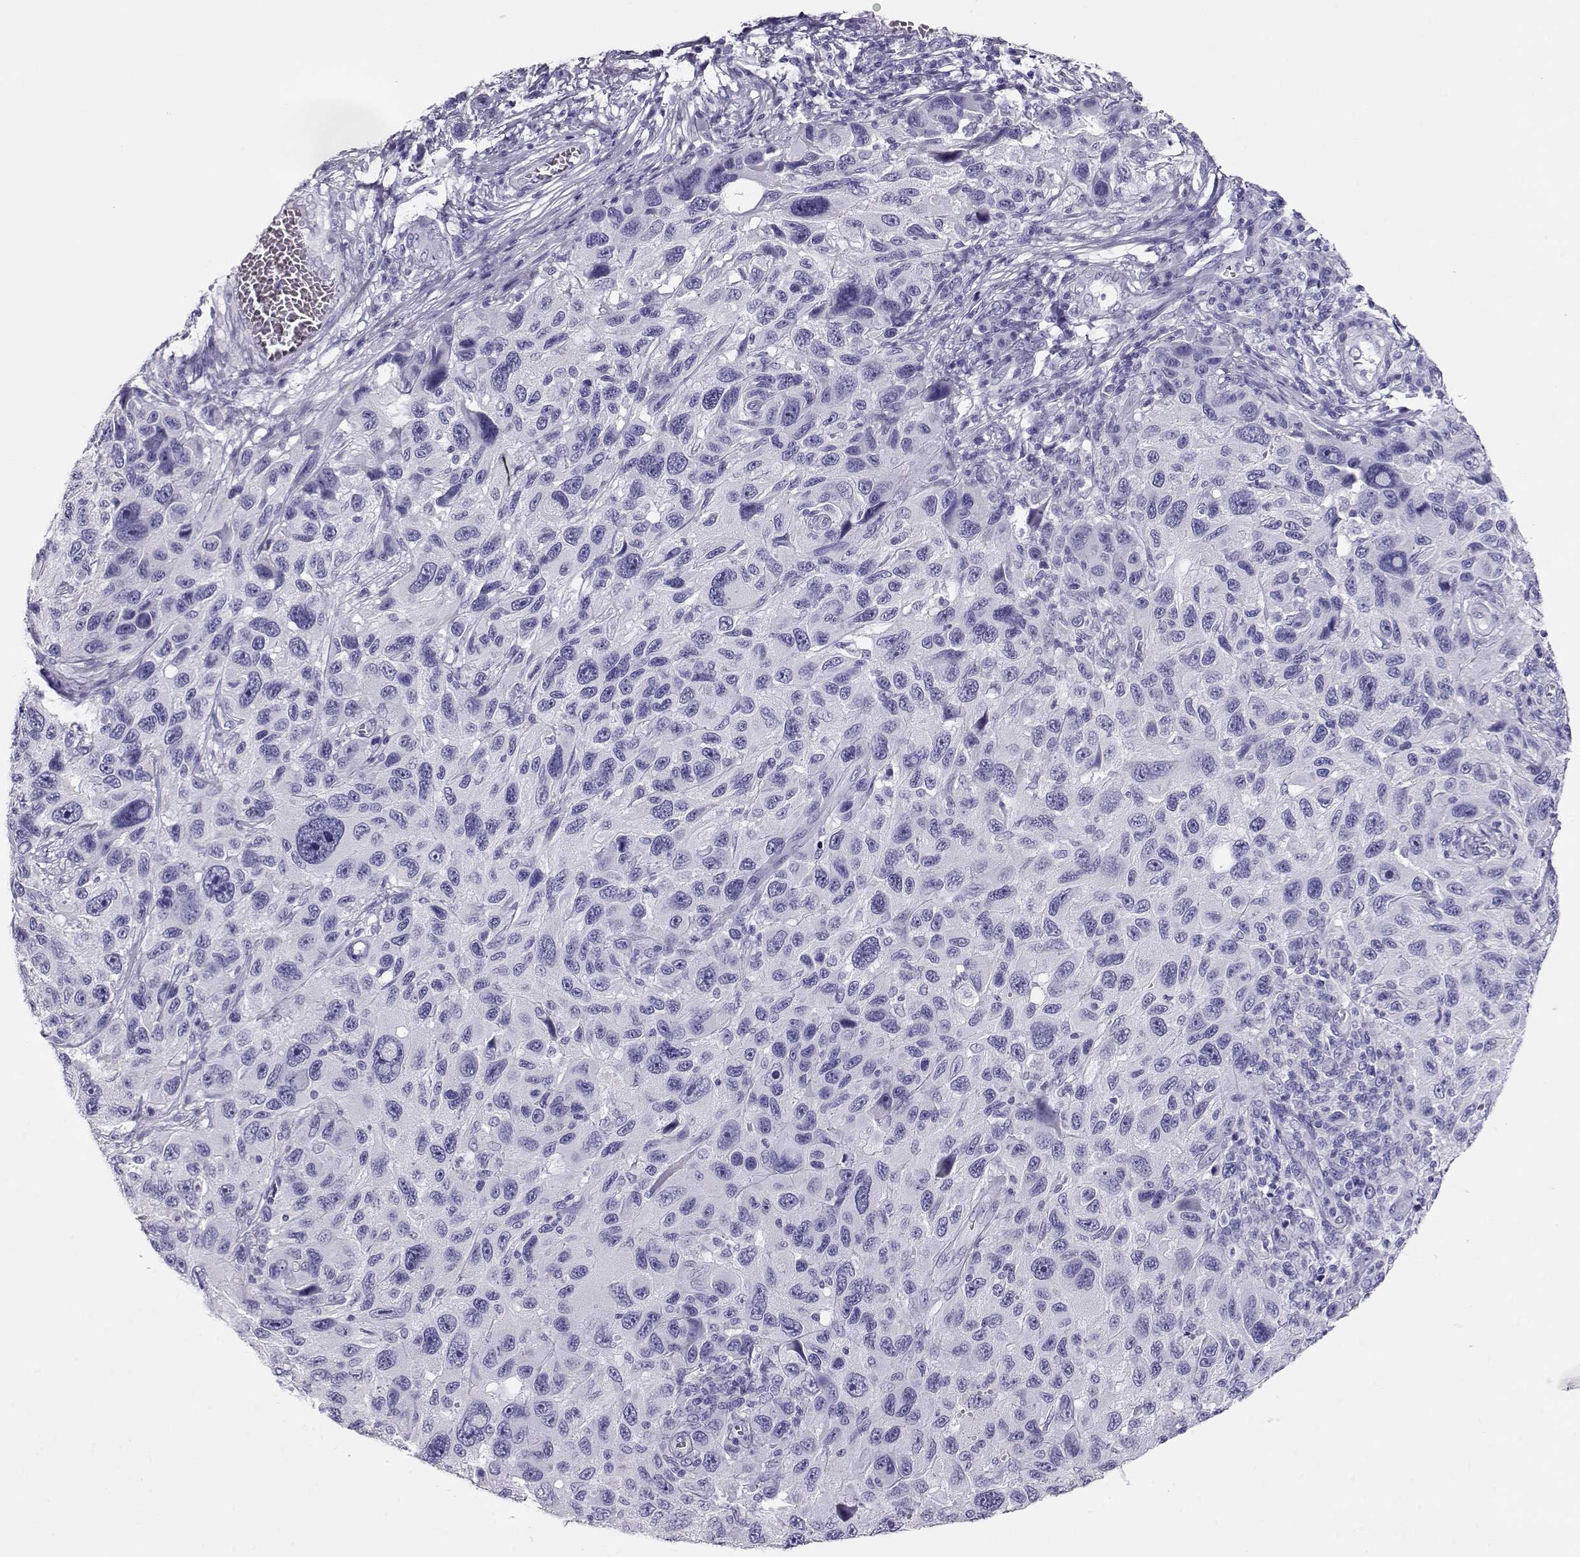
{"staining": {"intensity": "negative", "quantity": "none", "location": "none"}, "tissue": "melanoma", "cell_type": "Tumor cells", "image_type": "cancer", "snomed": [{"axis": "morphology", "description": "Malignant melanoma, NOS"}, {"axis": "topography", "description": "Skin"}], "caption": "Melanoma was stained to show a protein in brown. There is no significant positivity in tumor cells.", "gene": "CRX", "patient": {"sex": "male", "age": 53}}